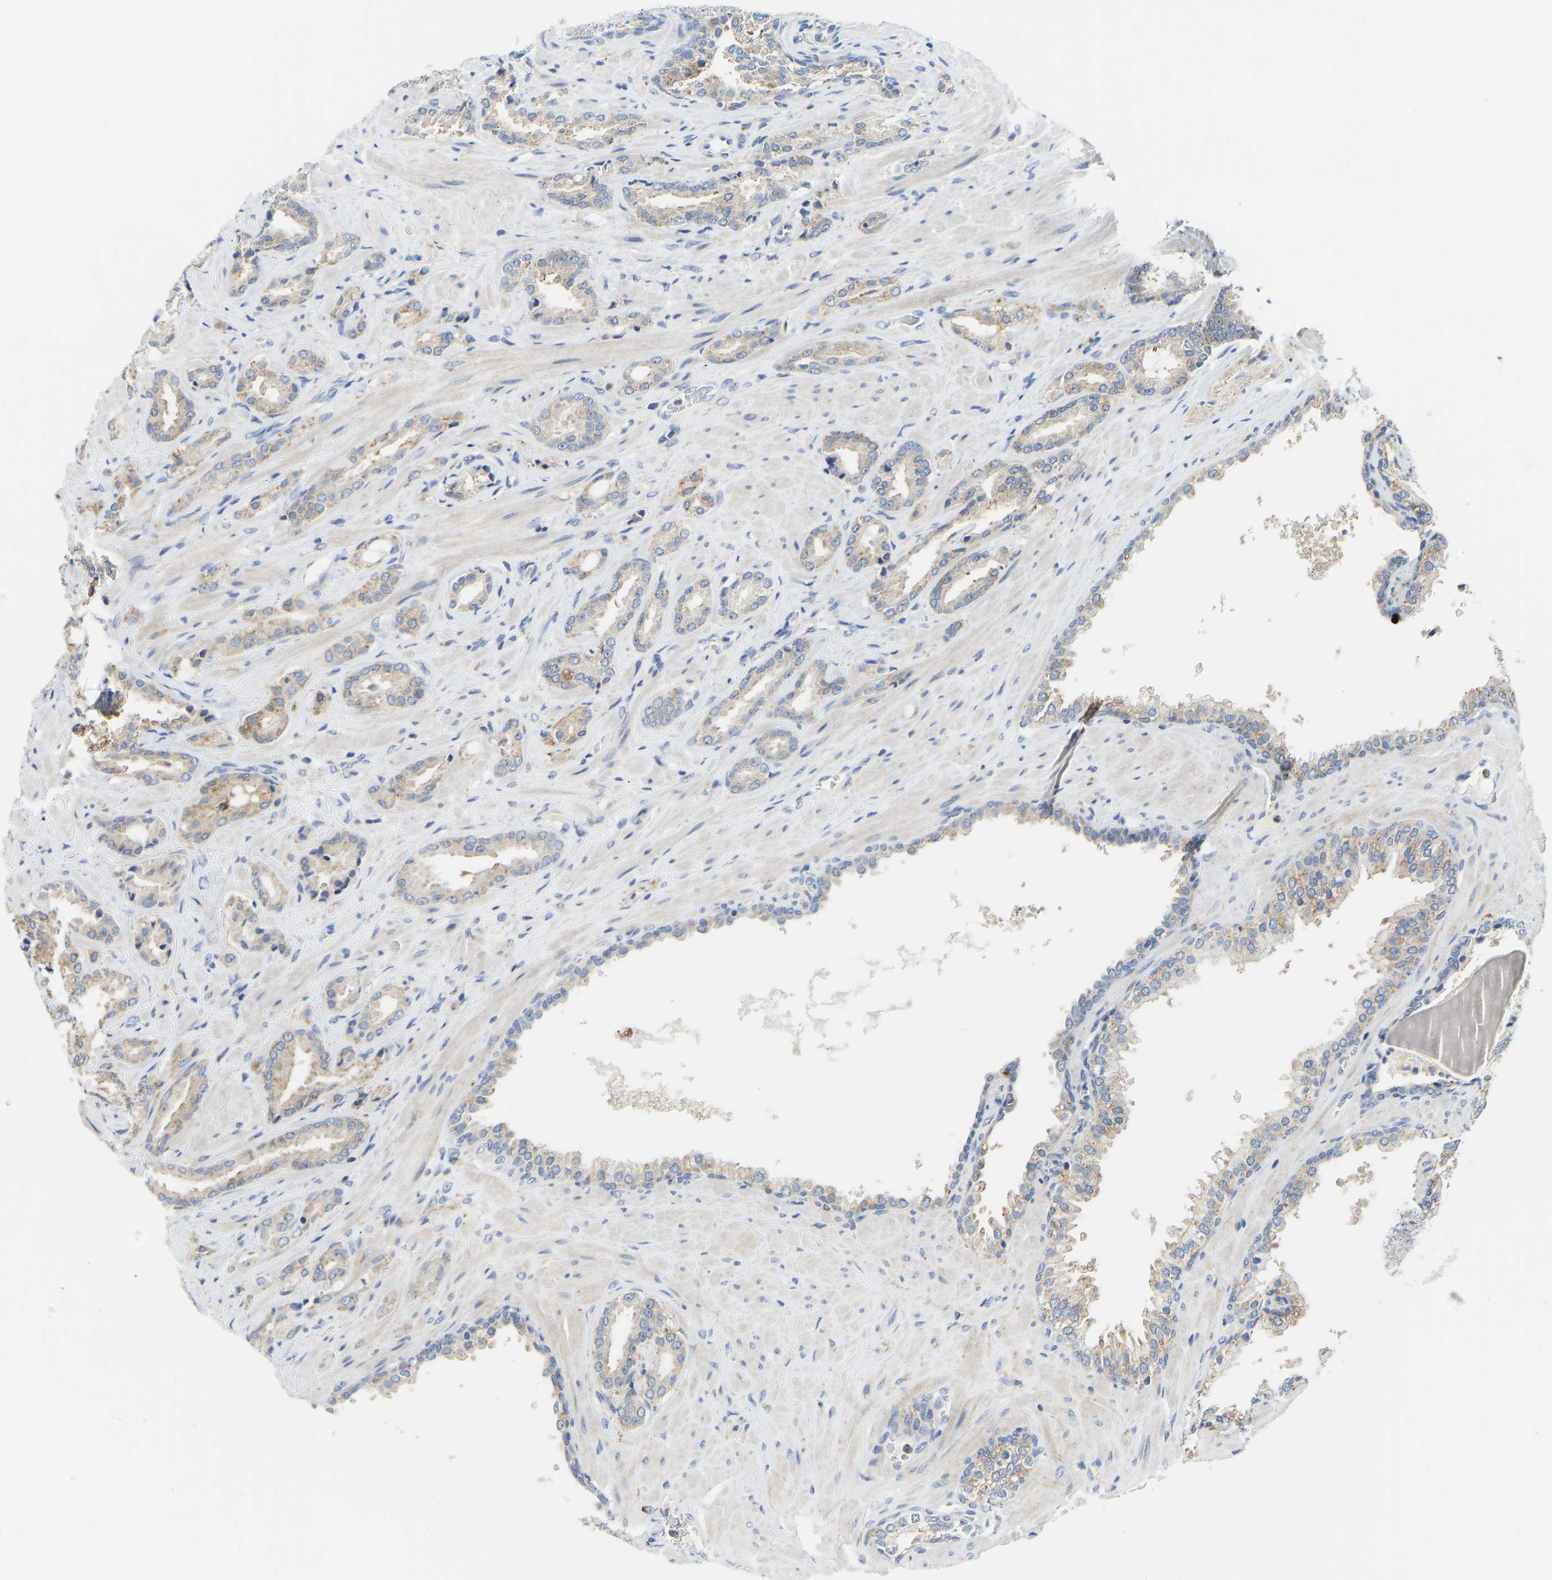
{"staining": {"intensity": "weak", "quantity": ">75%", "location": "cytoplasmic/membranous"}, "tissue": "prostate cancer", "cell_type": "Tumor cells", "image_type": "cancer", "snomed": [{"axis": "morphology", "description": "Adenocarcinoma, High grade"}, {"axis": "topography", "description": "Prostate"}], "caption": "Immunohistochemistry histopathology image of neoplastic tissue: human prostate cancer stained using IHC exhibits low levels of weak protein expression localized specifically in the cytoplasmic/membranous of tumor cells, appearing as a cytoplasmic/membranous brown color.", "gene": "ATP6V1E1", "patient": {"sex": "male", "age": 64}}